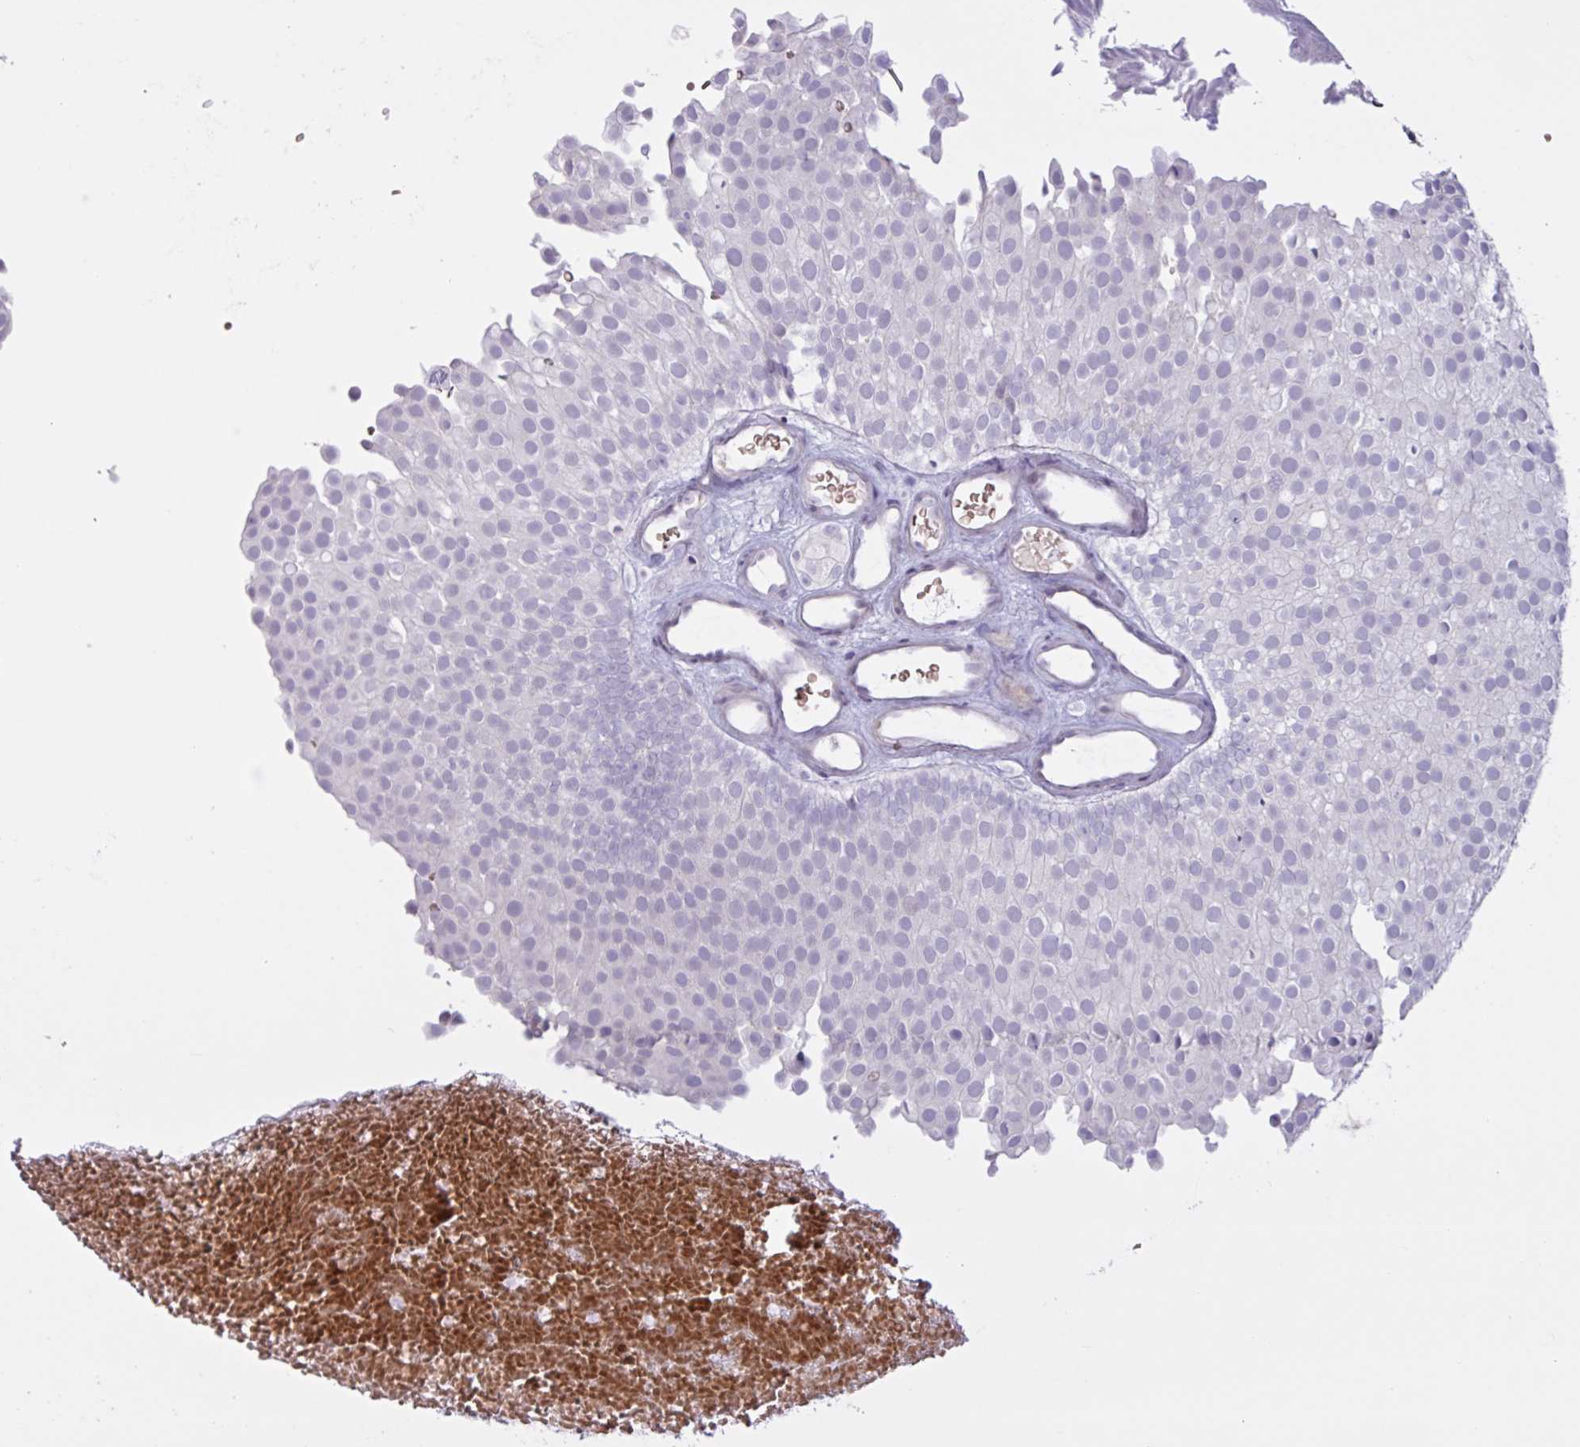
{"staining": {"intensity": "negative", "quantity": "none", "location": "none"}, "tissue": "urothelial cancer", "cell_type": "Tumor cells", "image_type": "cancer", "snomed": [{"axis": "morphology", "description": "Urothelial carcinoma, Low grade"}, {"axis": "topography", "description": "Urinary bladder"}], "caption": "The histopathology image reveals no staining of tumor cells in urothelial carcinoma (low-grade).", "gene": "RFPL4B", "patient": {"sex": "male", "age": 78}}